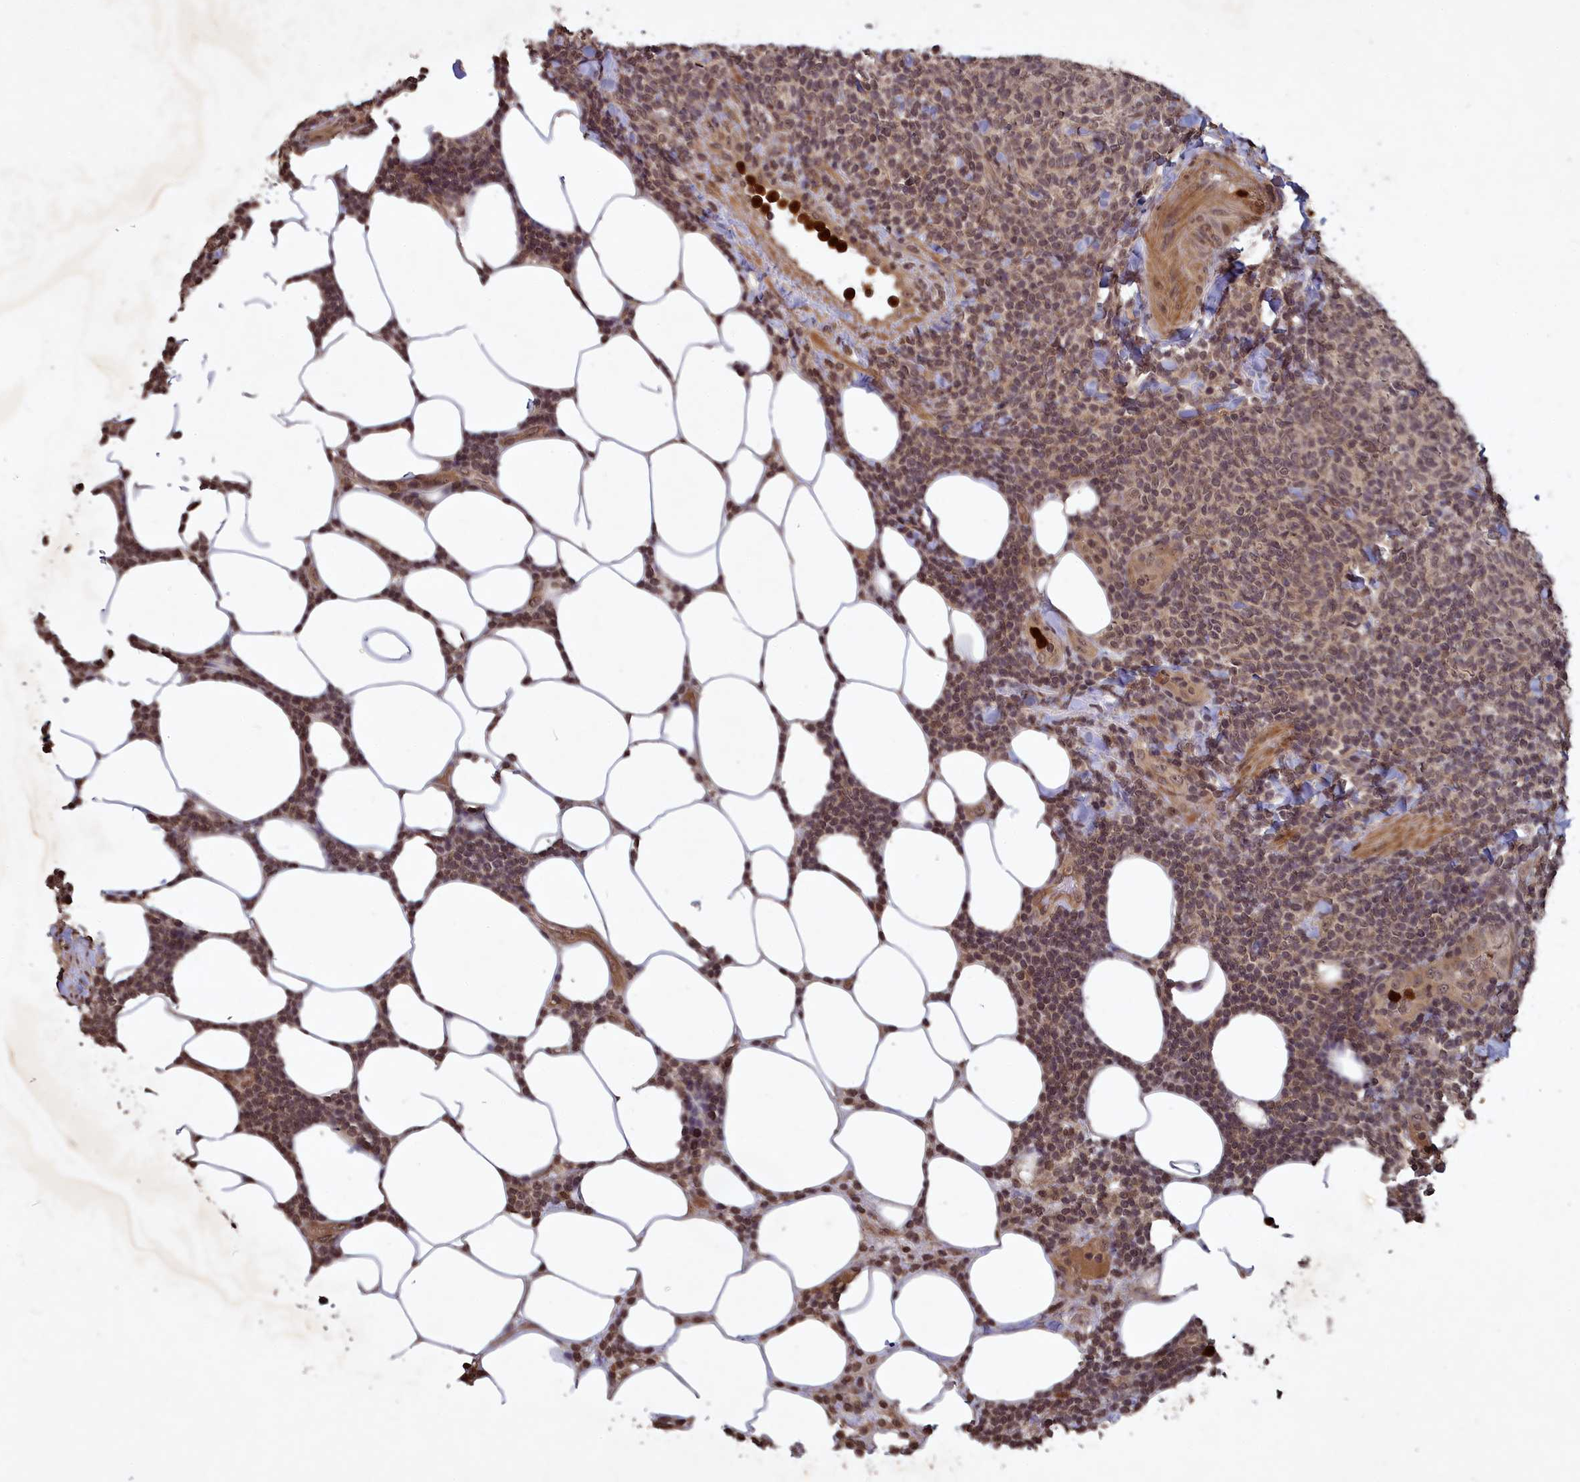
{"staining": {"intensity": "weak", "quantity": ">75%", "location": "nuclear"}, "tissue": "lymphoma", "cell_type": "Tumor cells", "image_type": "cancer", "snomed": [{"axis": "morphology", "description": "Malignant lymphoma, non-Hodgkin's type, Low grade"}, {"axis": "topography", "description": "Lymph node"}], "caption": "High-magnification brightfield microscopy of malignant lymphoma, non-Hodgkin's type (low-grade) stained with DAB (brown) and counterstained with hematoxylin (blue). tumor cells exhibit weak nuclear staining is appreciated in approximately>75% of cells.", "gene": "SRMS", "patient": {"sex": "male", "age": 66}}